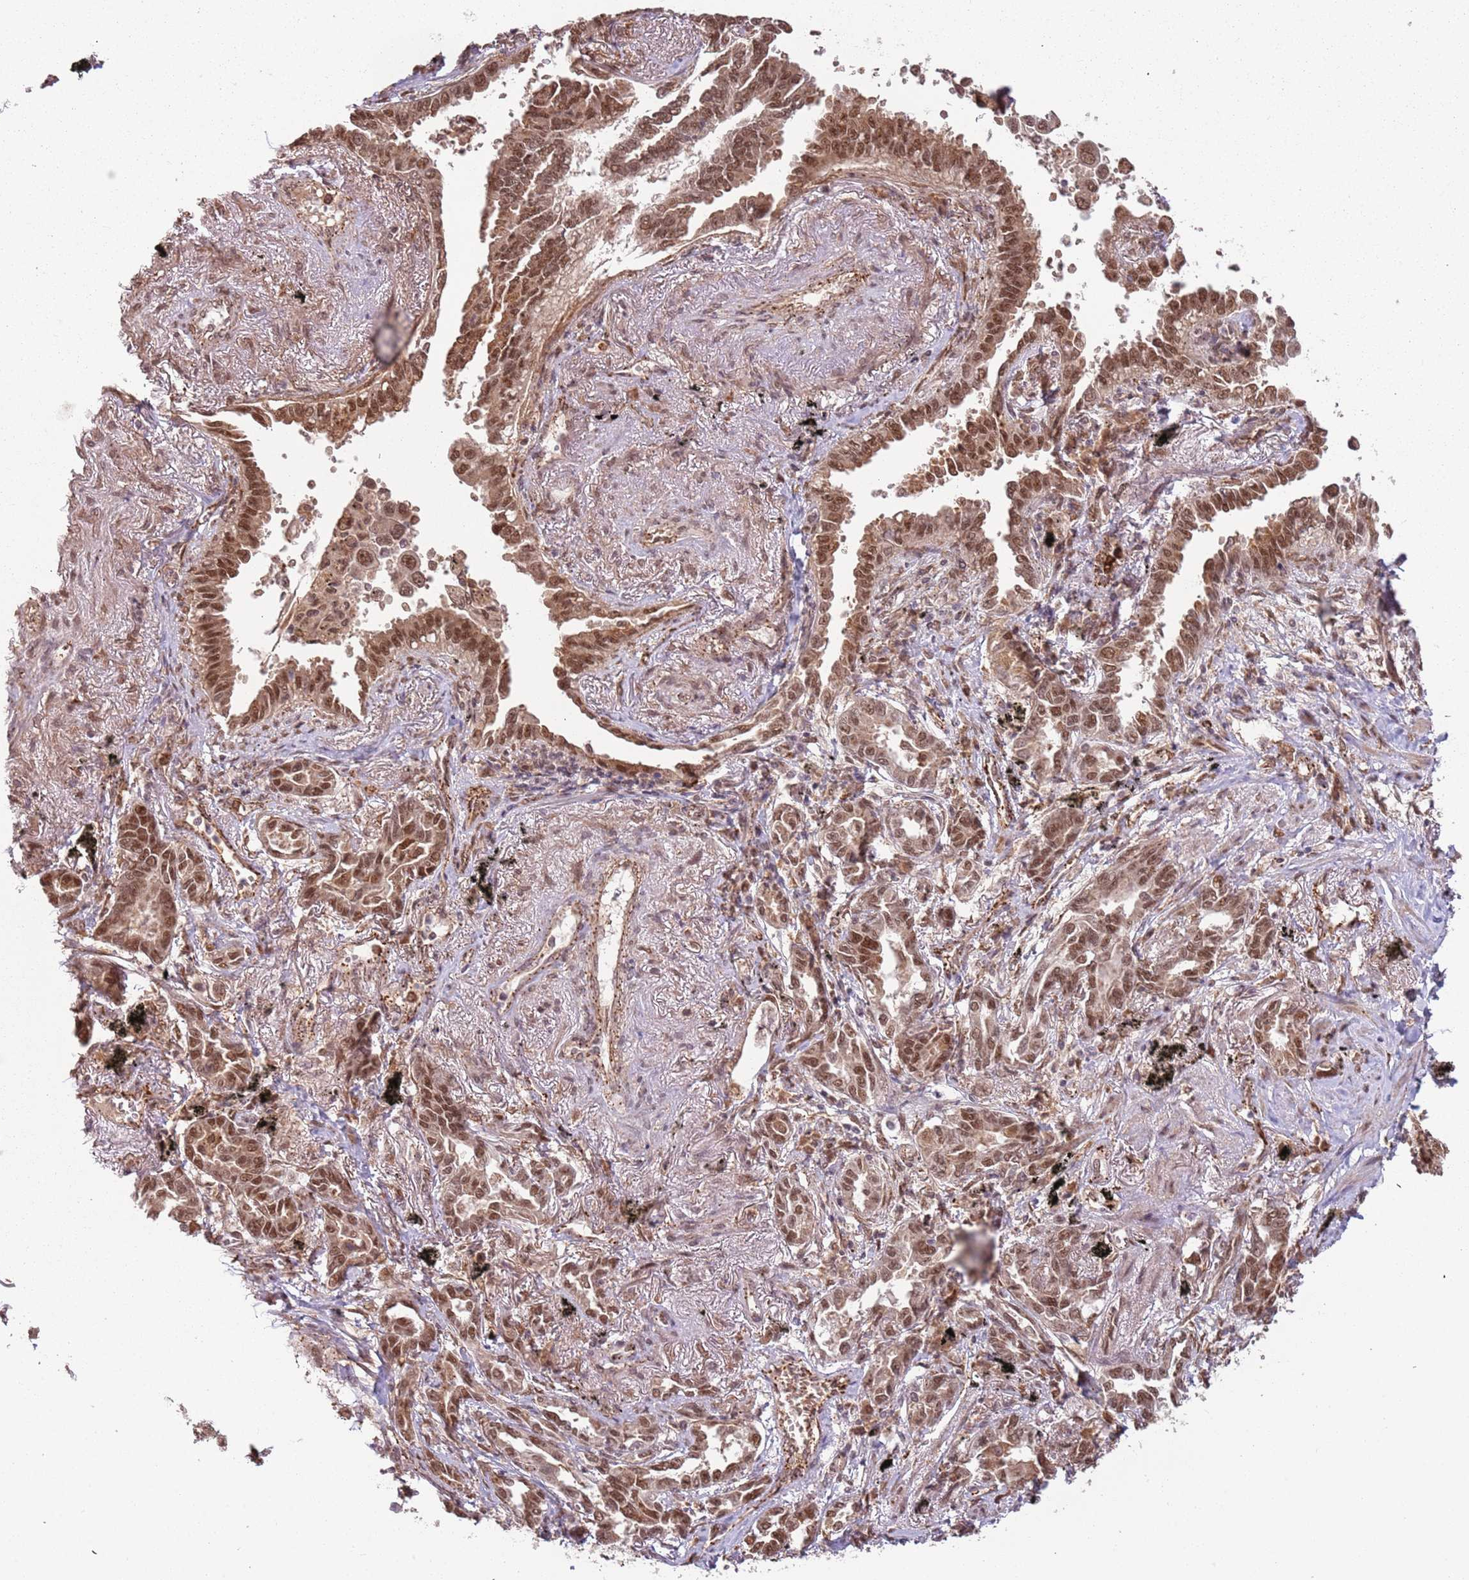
{"staining": {"intensity": "moderate", "quantity": ">75%", "location": "nuclear"}, "tissue": "lung cancer", "cell_type": "Tumor cells", "image_type": "cancer", "snomed": [{"axis": "morphology", "description": "Adenocarcinoma, NOS"}, {"axis": "topography", "description": "Lung"}], "caption": "Adenocarcinoma (lung) tissue reveals moderate nuclear expression in about >75% of tumor cells", "gene": "POLR3H", "patient": {"sex": "male", "age": 67}}